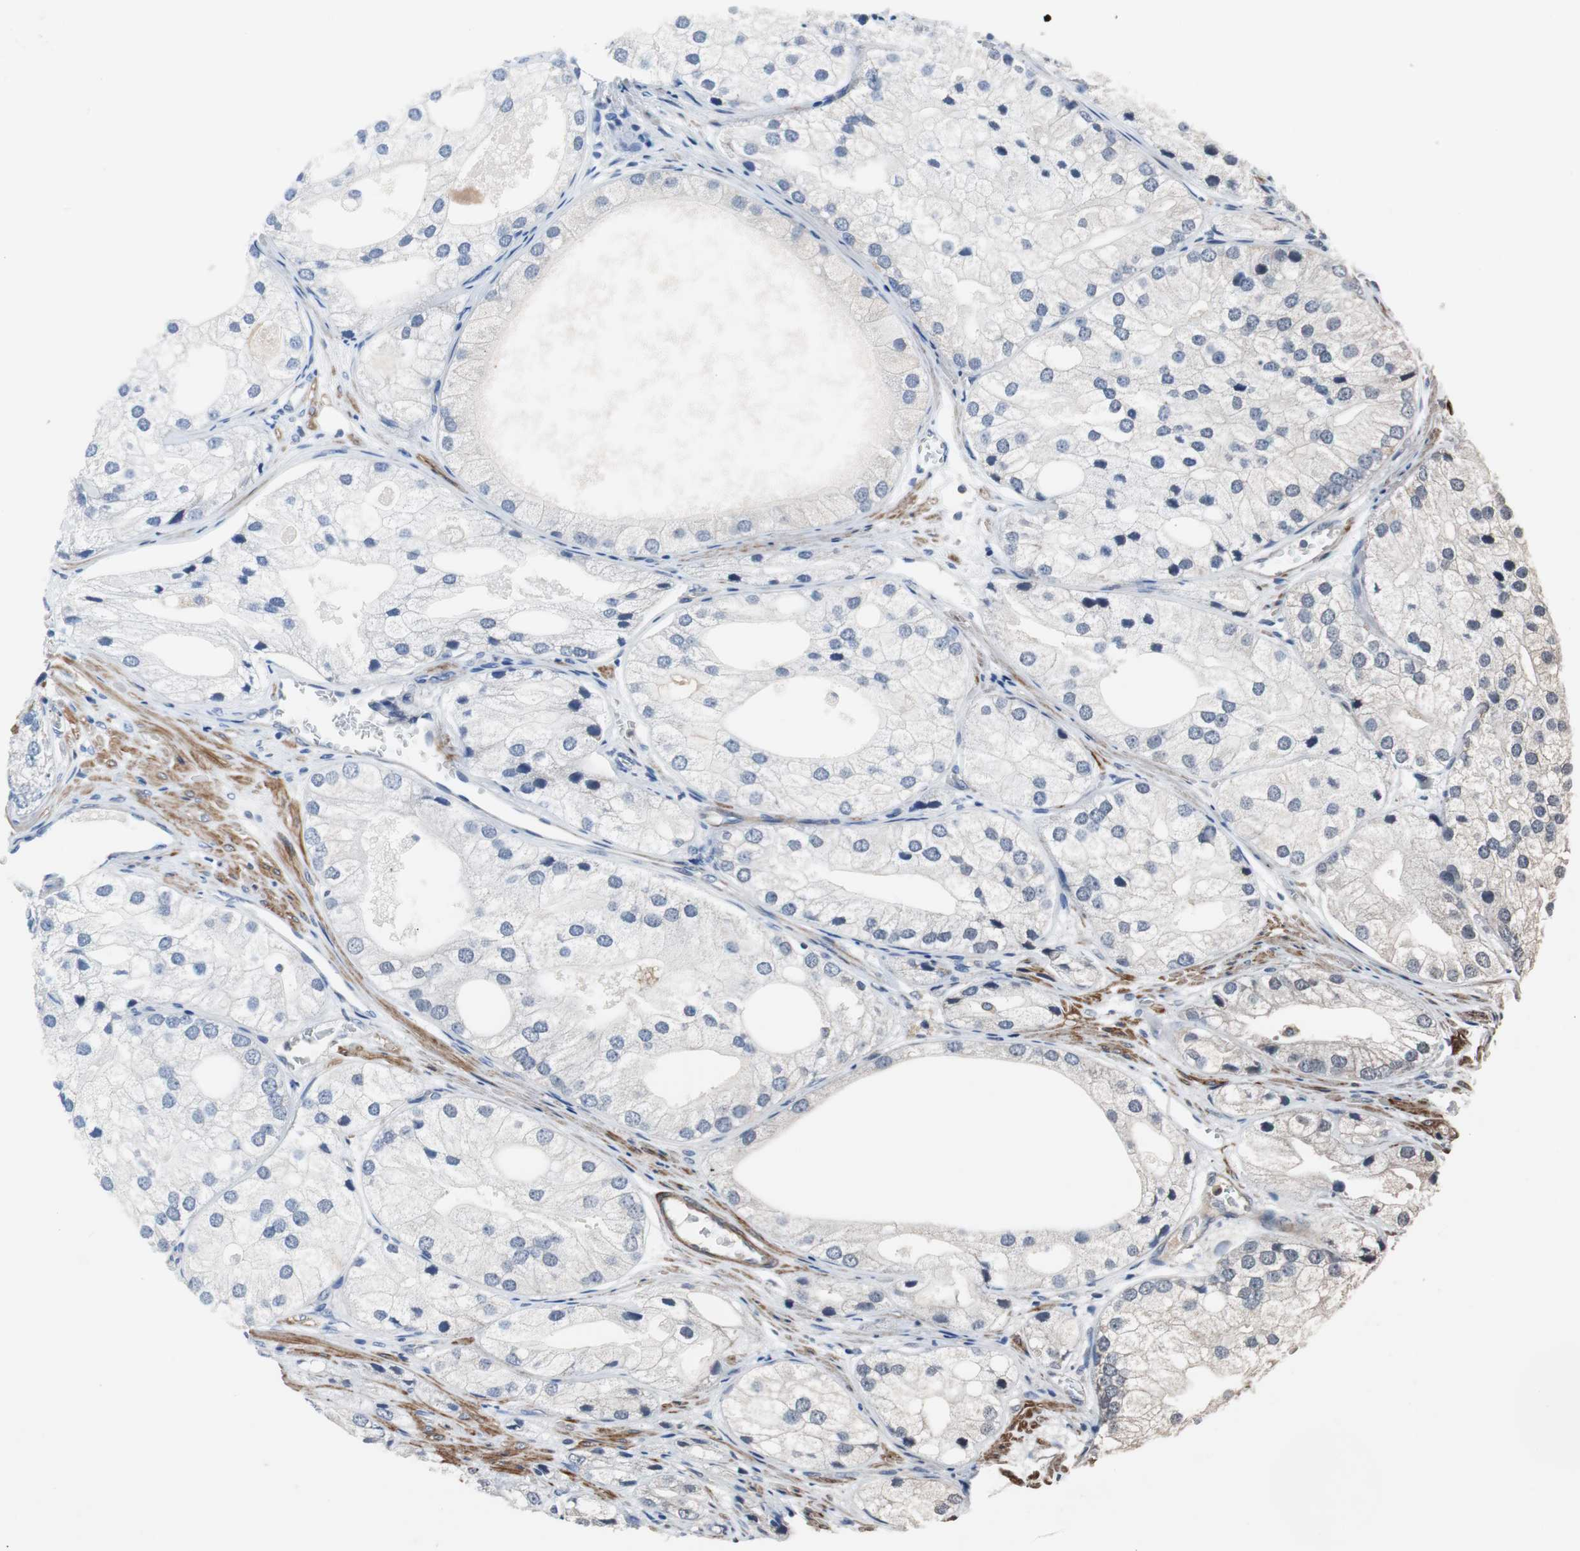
{"staining": {"intensity": "negative", "quantity": "none", "location": "none"}, "tissue": "prostate cancer", "cell_type": "Tumor cells", "image_type": "cancer", "snomed": [{"axis": "morphology", "description": "Adenocarcinoma, Low grade"}, {"axis": "topography", "description": "Prostate"}], "caption": "The micrograph shows no staining of tumor cells in prostate cancer (adenocarcinoma (low-grade)).", "gene": "PITRM1", "patient": {"sex": "male", "age": 69}}